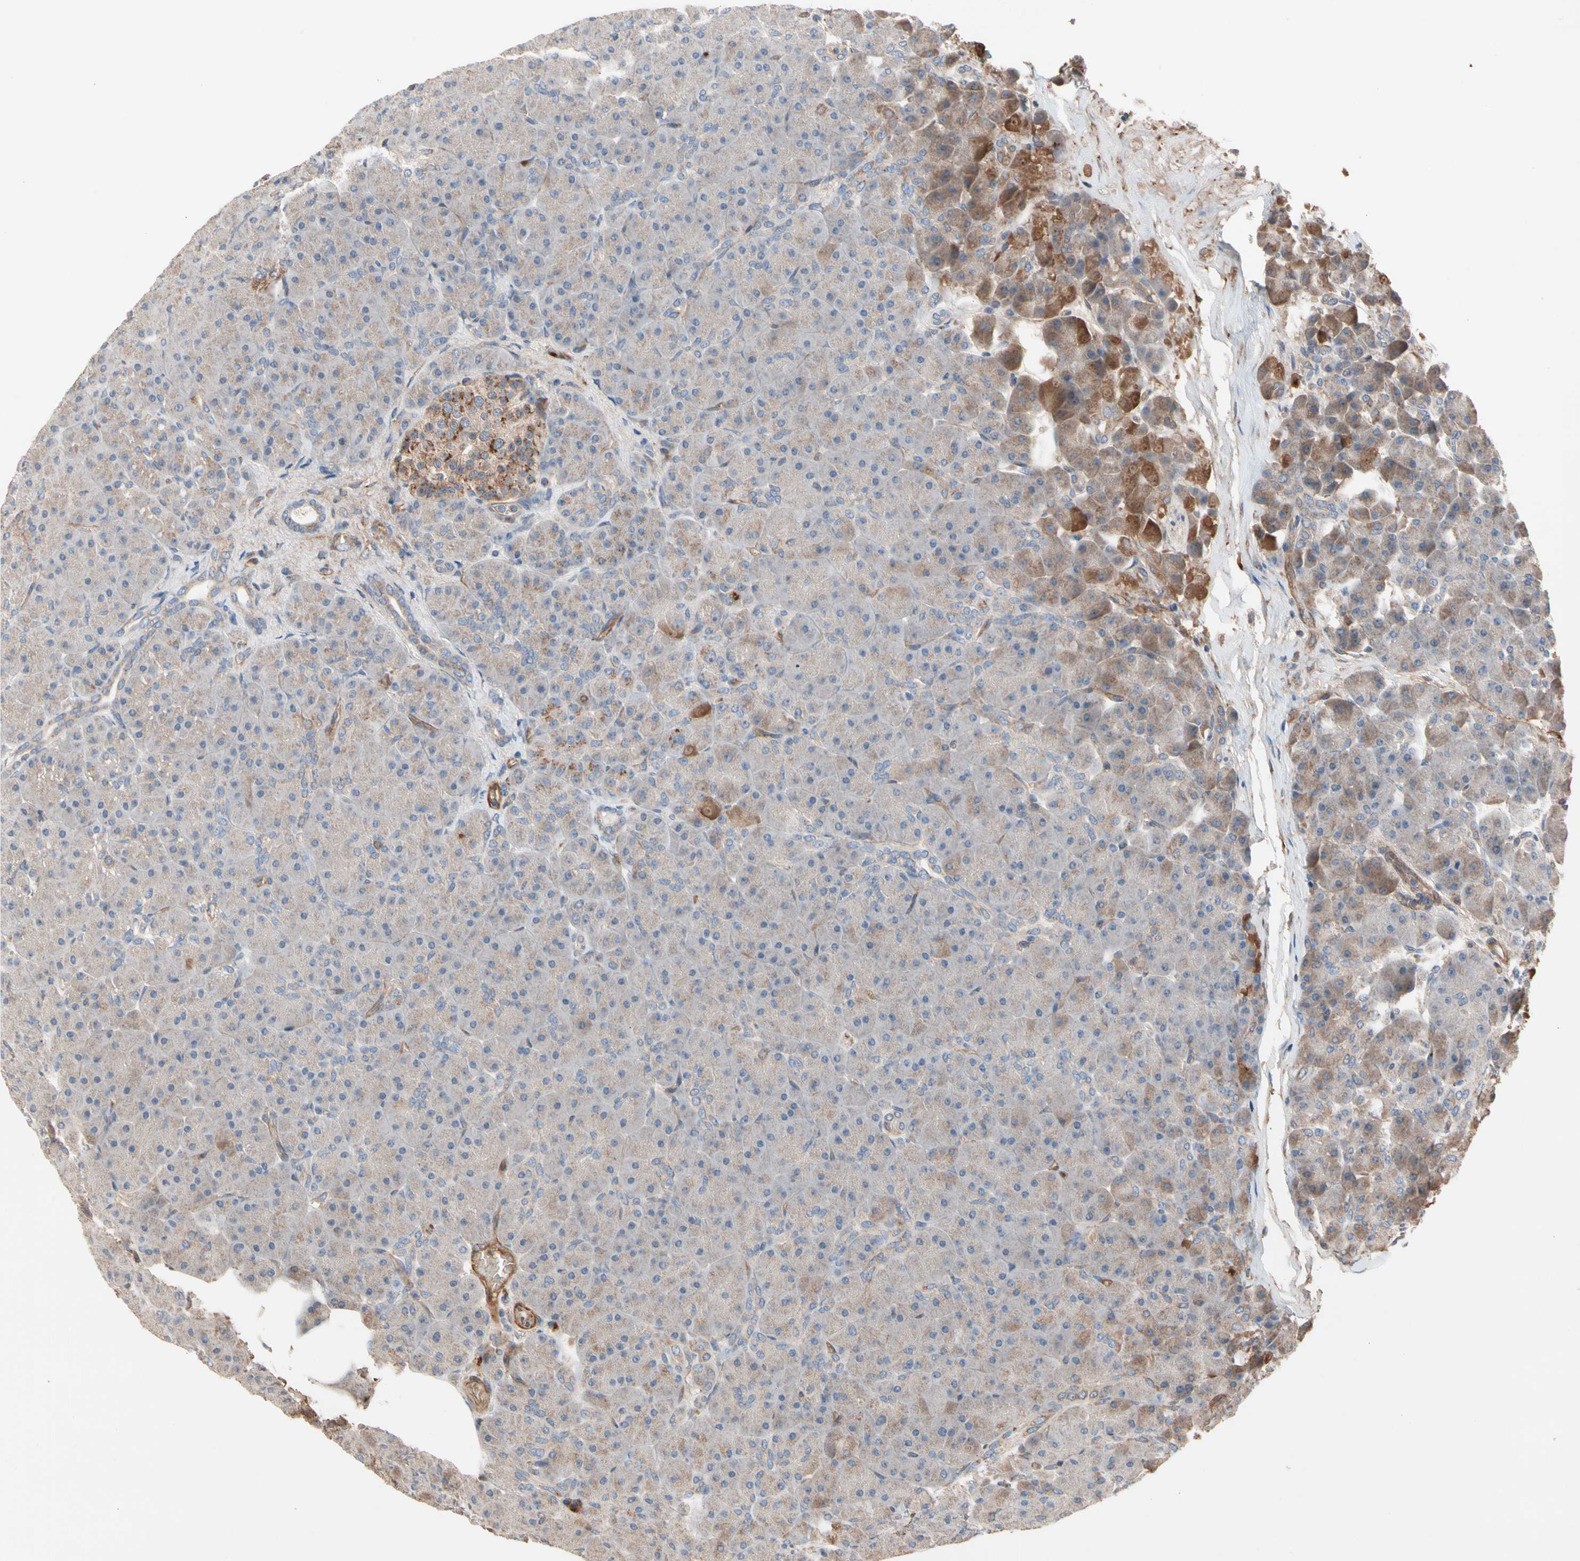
{"staining": {"intensity": "moderate", "quantity": "<25%", "location": "cytoplasmic/membranous"}, "tissue": "pancreas", "cell_type": "Exocrine glandular cells", "image_type": "normal", "snomed": [{"axis": "morphology", "description": "Normal tissue, NOS"}, {"axis": "topography", "description": "Pancreas"}], "caption": "Immunohistochemical staining of benign human pancreas reveals moderate cytoplasmic/membranous protein positivity in about <25% of exocrine glandular cells.", "gene": "GCK", "patient": {"sex": "male", "age": 66}}